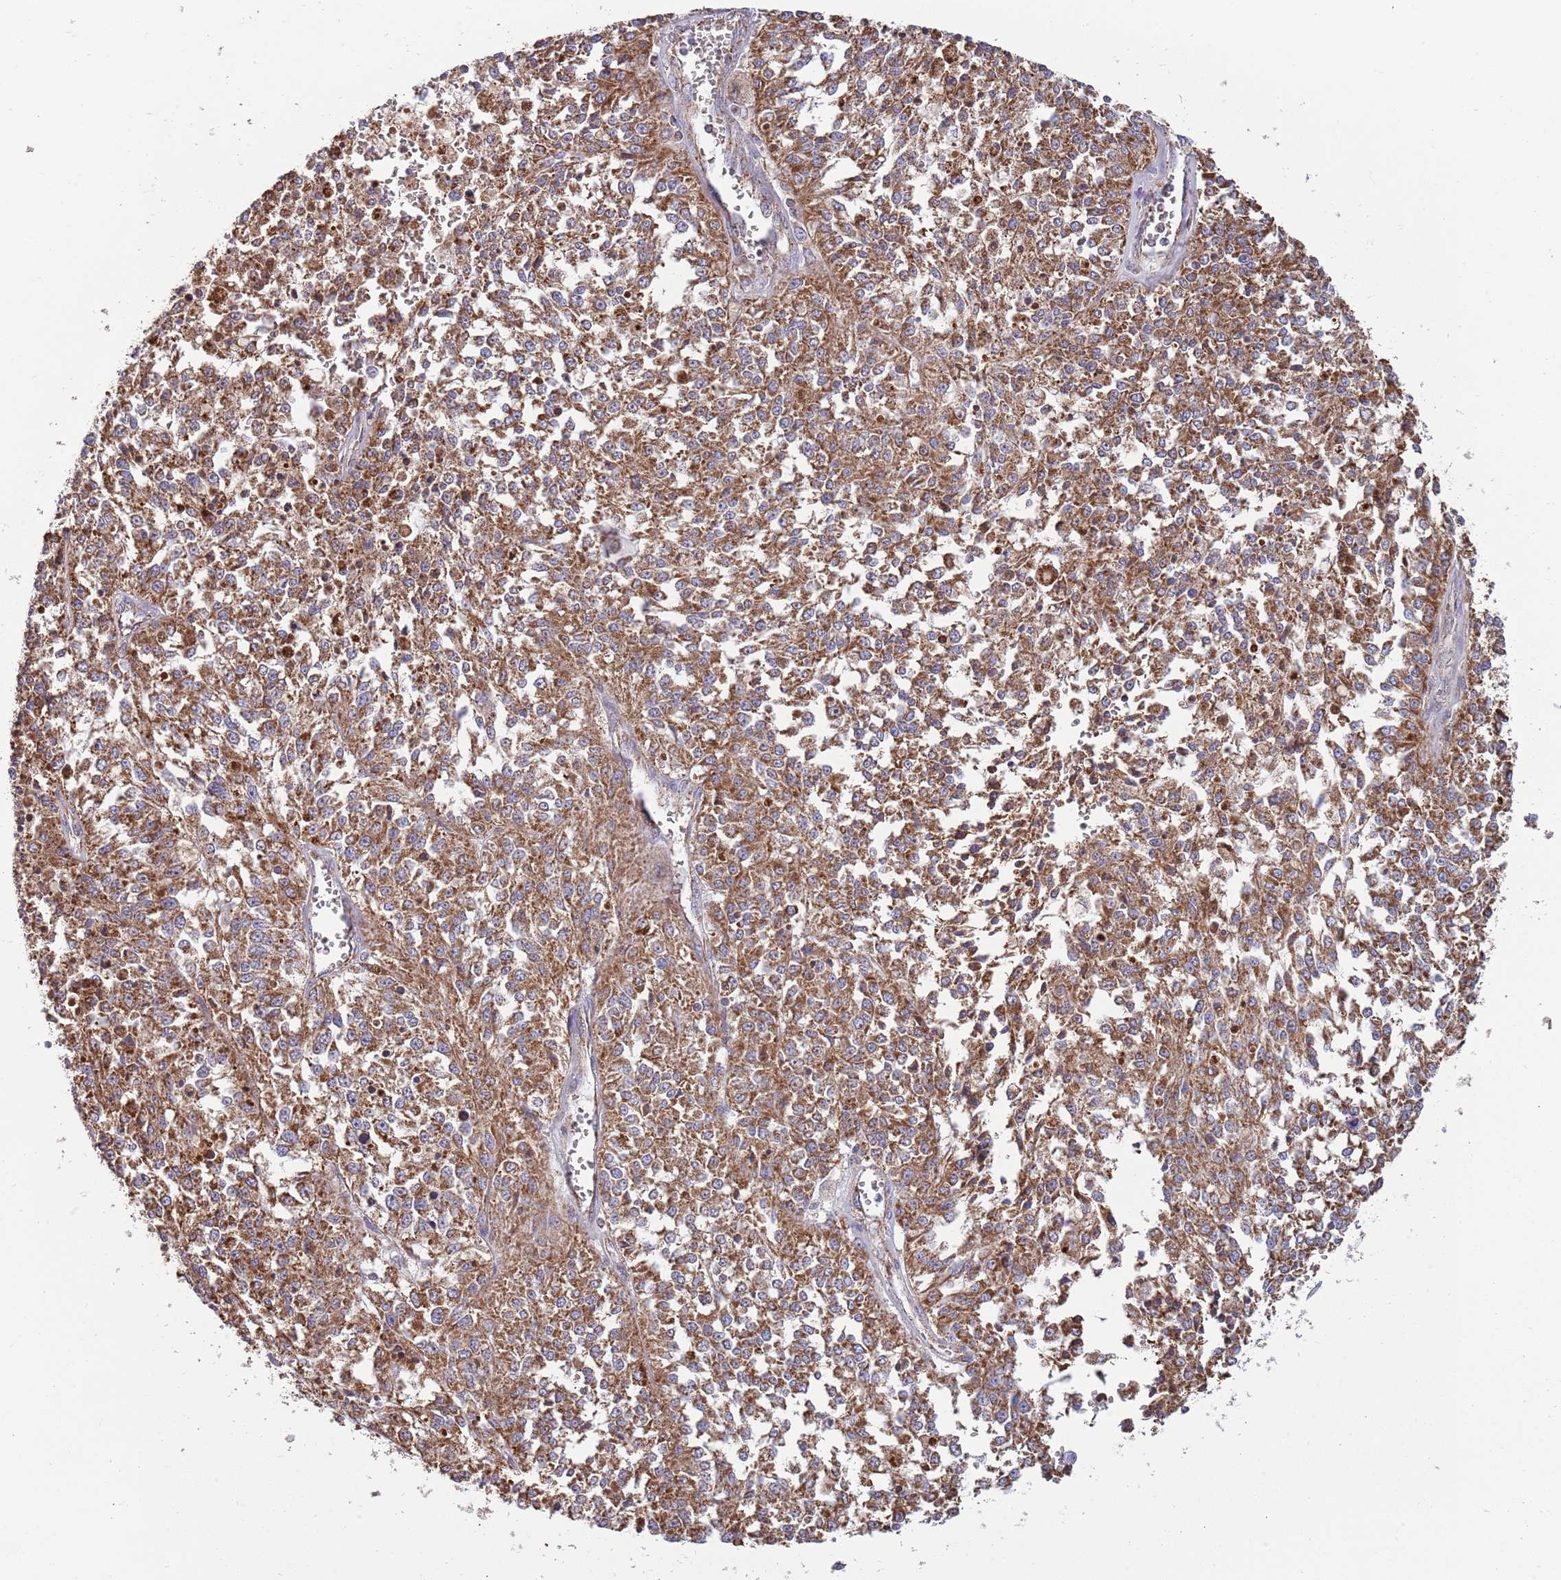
{"staining": {"intensity": "strong", "quantity": ">75%", "location": "cytoplasmic/membranous"}, "tissue": "melanoma", "cell_type": "Tumor cells", "image_type": "cancer", "snomed": [{"axis": "morphology", "description": "Malignant melanoma, NOS"}, {"axis": "topography", "description": "Skin"}], "caption": "IHC staining of malignant melanoma, which displays high levels of strong cytoplasmic/membranous positivity in about >75% of tumor cells indicating strong cytoplasmic/membranous protein staining. The staining was performed using DAB (brown) for protein detection and nuclei were counterstained in hematoxylin (blue).", "gene": "VPS16", "patient": {"sex": "female", "age": 64}}